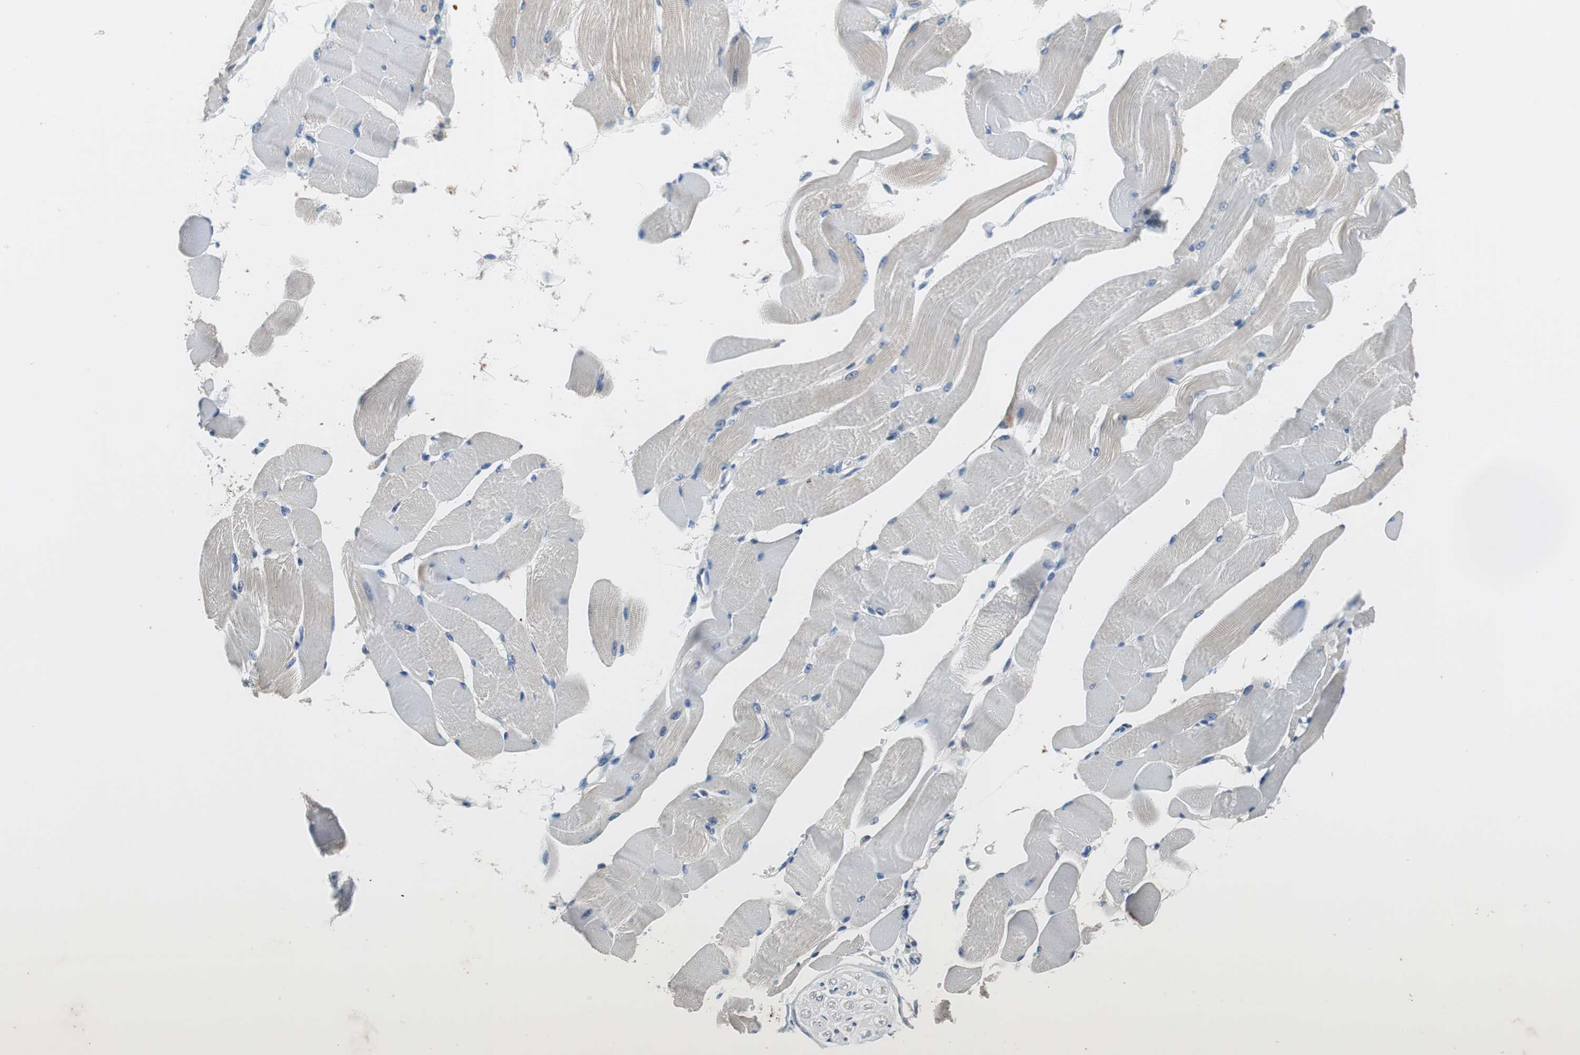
{"staining": {"intensity": "weak", "quantity": "<25%", "location": "cytoplasmic/membranous"}, "tissue": "skeletal muscle", "cell_type": "Myocytes", "image_type": "normal", "snomed": [{"axis": "morphology", "description": "Normal tissue, NOS"}, {"axis": "topography", "description": "Skeletal muscle"}, {"axis": "topography", "description": "Peripheral nerve tissue"}], "caption": "Immunohistochemistry histopathology image of unremarkable skeletal muscle: skeletal muscle stained with DAB displays no significant protein positivity in myocytes.", "gene": "CPA3", "patient": {"sex": "female", "age": 84}}